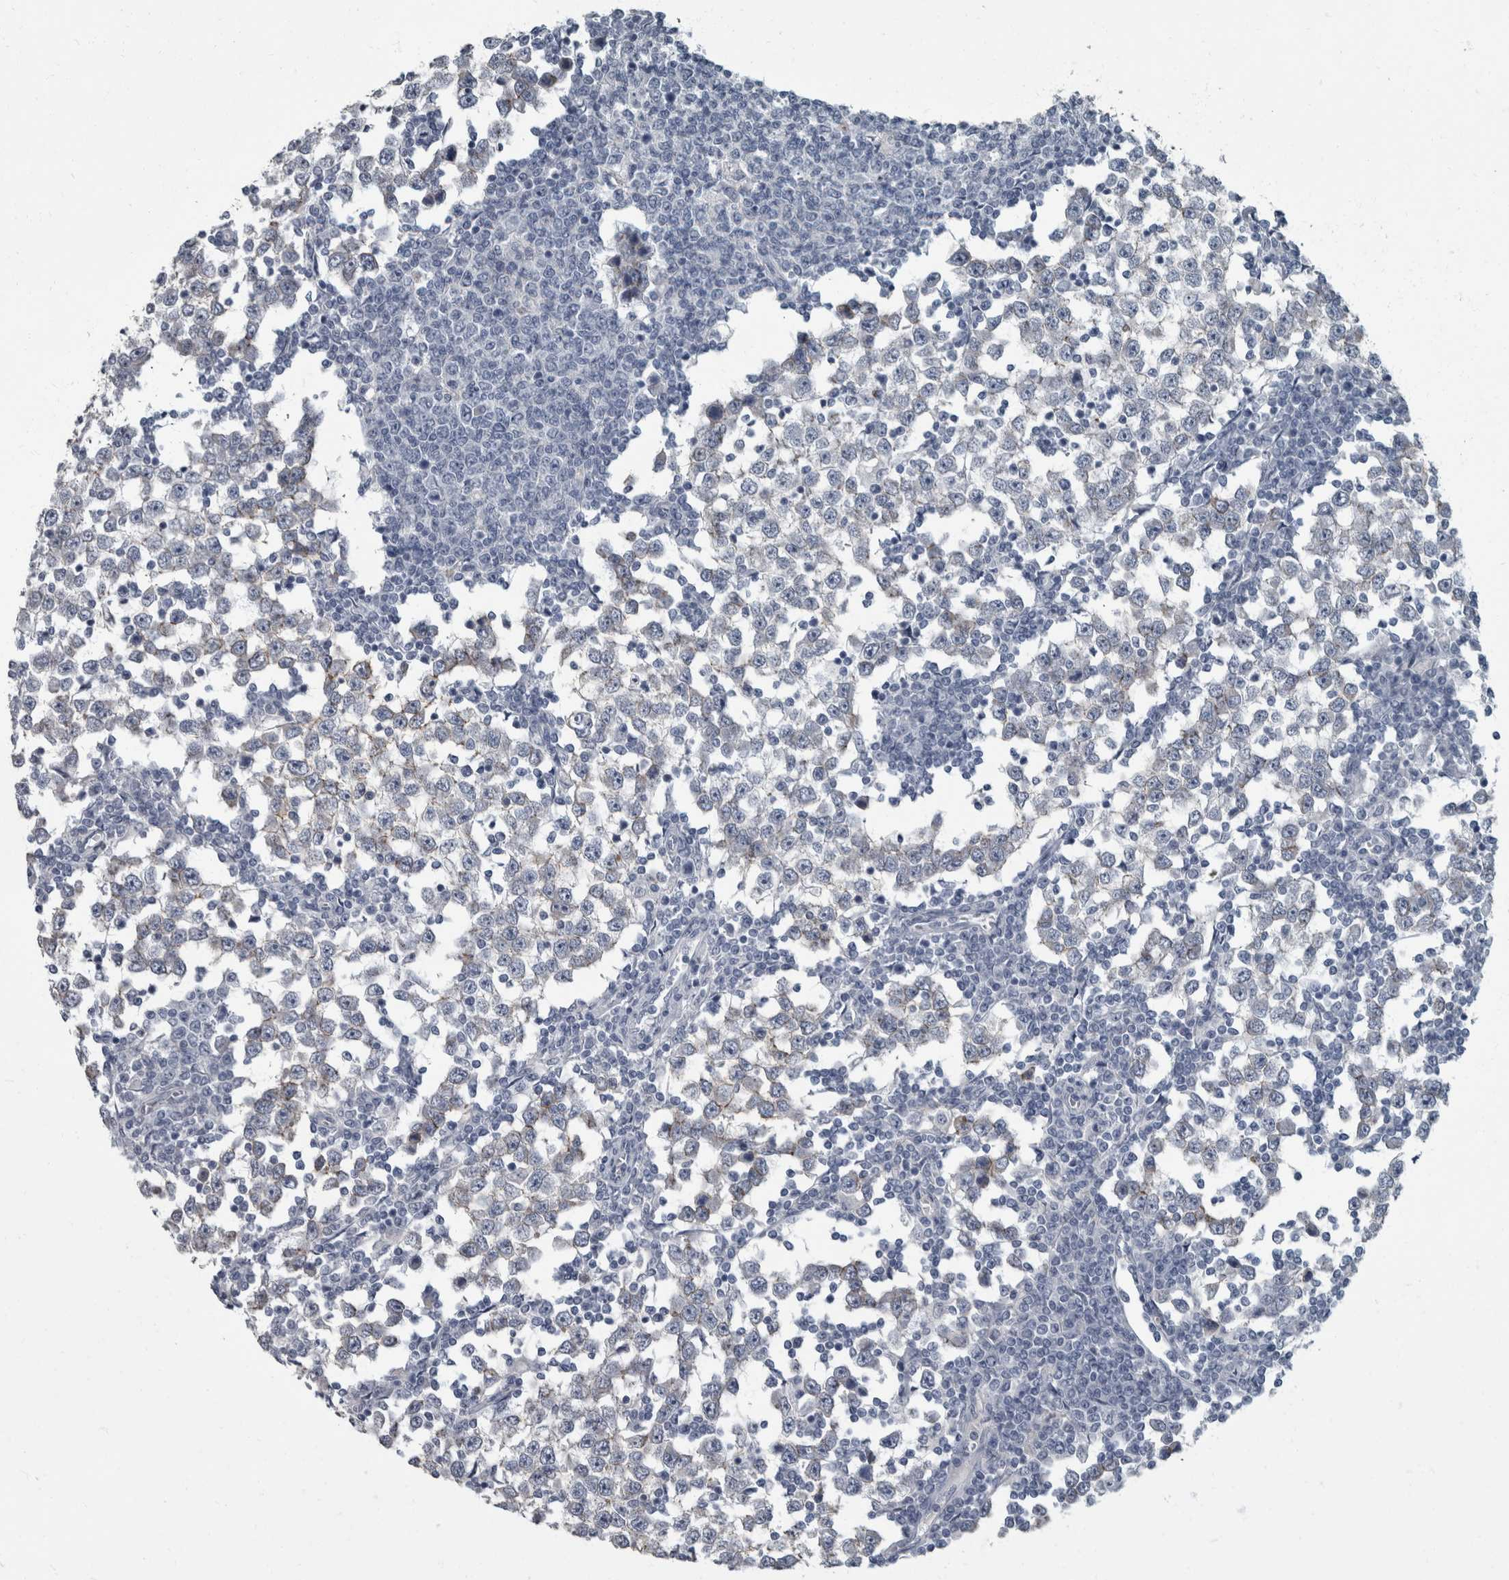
{"staining": {"intensity": "negative", "quantity": "none", "location": "none"}, "tissue": "testis cancer", "cell_type": "Tumor cells", "image_type": "cancer", "snomed": [{"axis": "morphology", "description": "Seminoma, NOS"}, {"axis": "topography", "description": "Testis"}], "caption": "Human seminoma (testis) stained for a protein using immunohistochemistry demonstrates no expression in tumor cells.", "gene": "DSG2", "patient": {"sex": "male", "age": 65}}